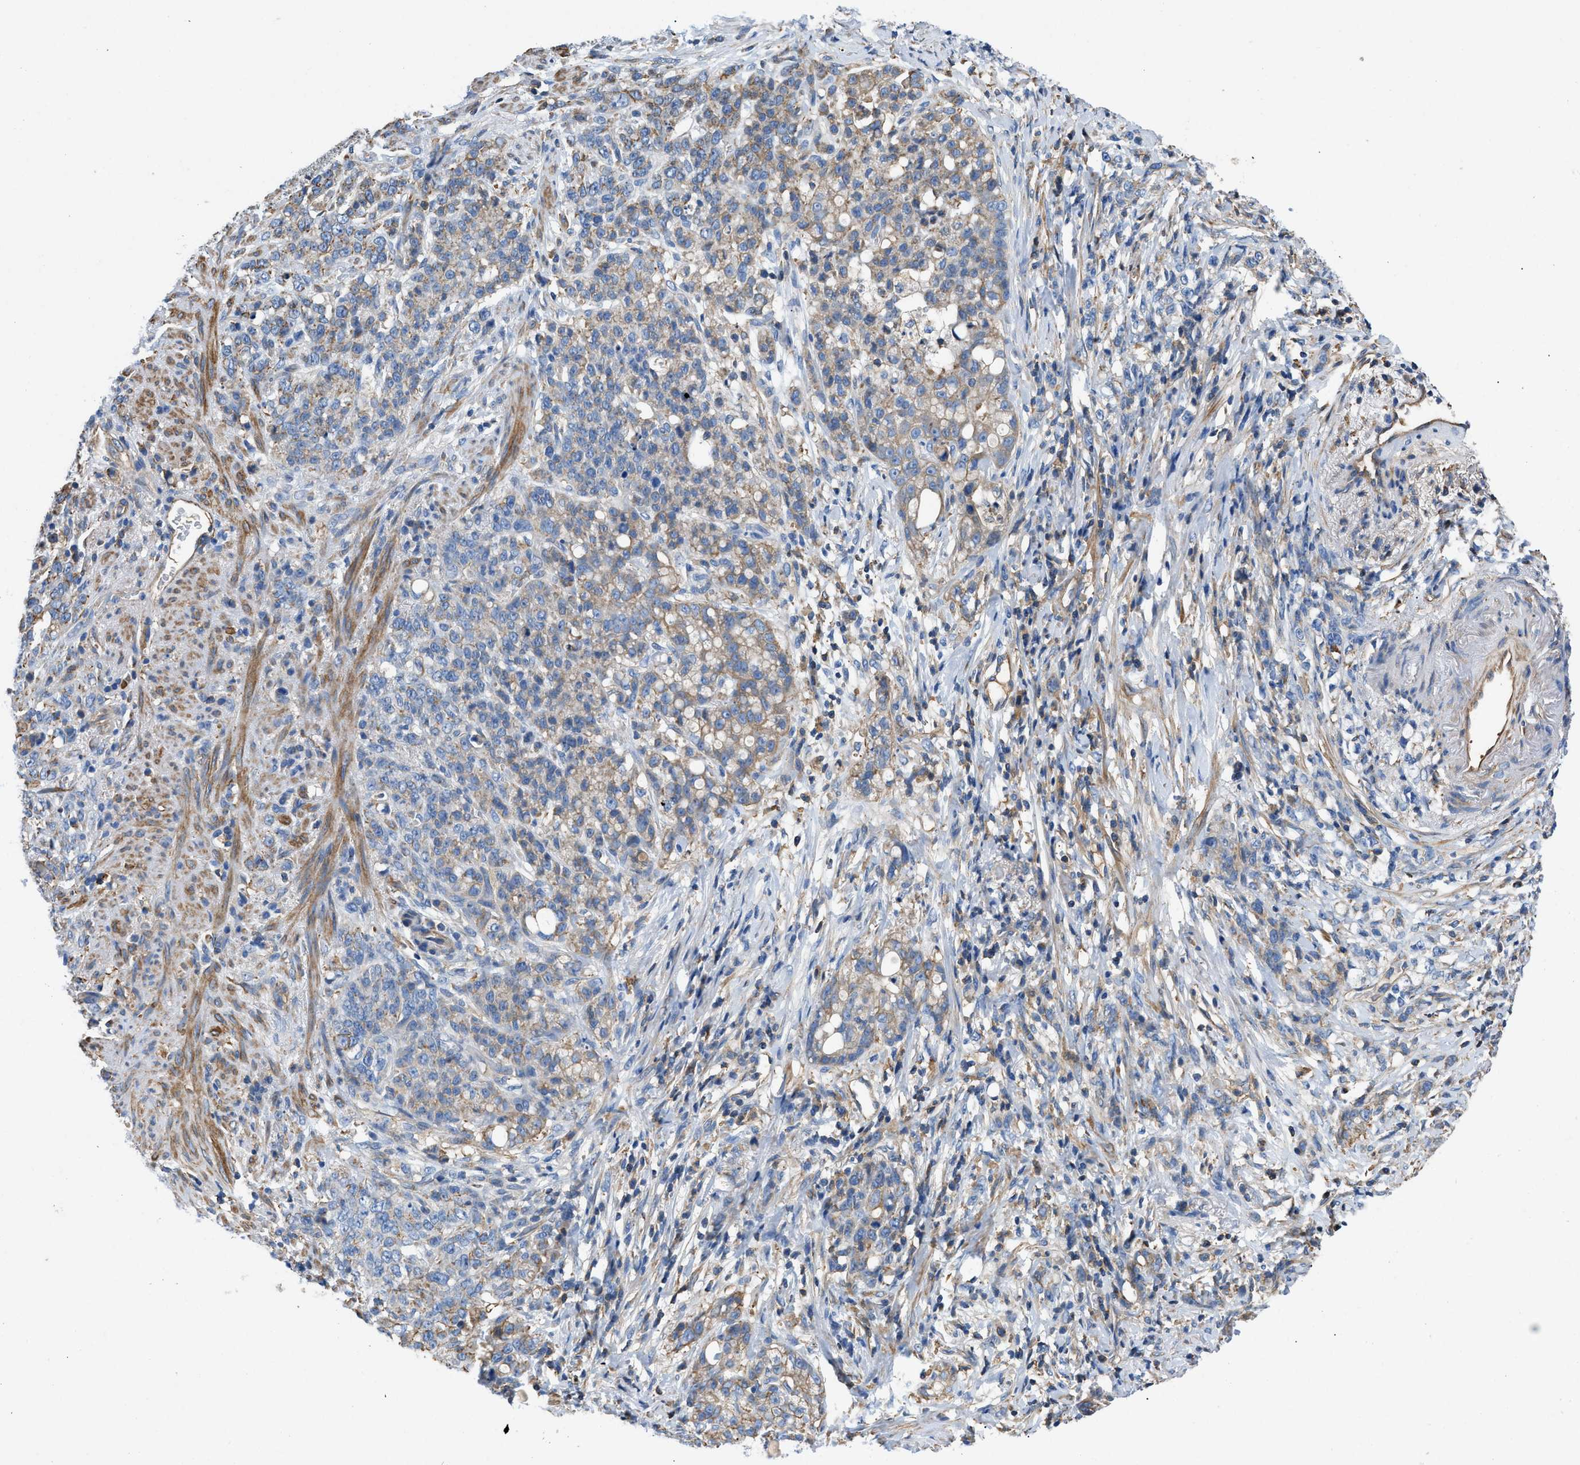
{"staining": {"intensity": "weak", "quantity": "25%-75%", "location": "cytoplasmic/membranous"}, "tissue": "stomach cancer", "cell_type": "Tumor cells", "image_type": "cancer", "snomed": [{"axis": "morphology", "description": "Adenocarcinoma, NOS"}, {"axis": "topography", "description": "Stomach, lower"}], "caption": "Tumor cells exhibit low levels of weak cytoplasmic/membranous expression in about 25%-75% of cells in human stomach cancer (adenocarcinoma).", "gene": "ATP6V0D1", "patient": {"sex": "male", "age": 88}}